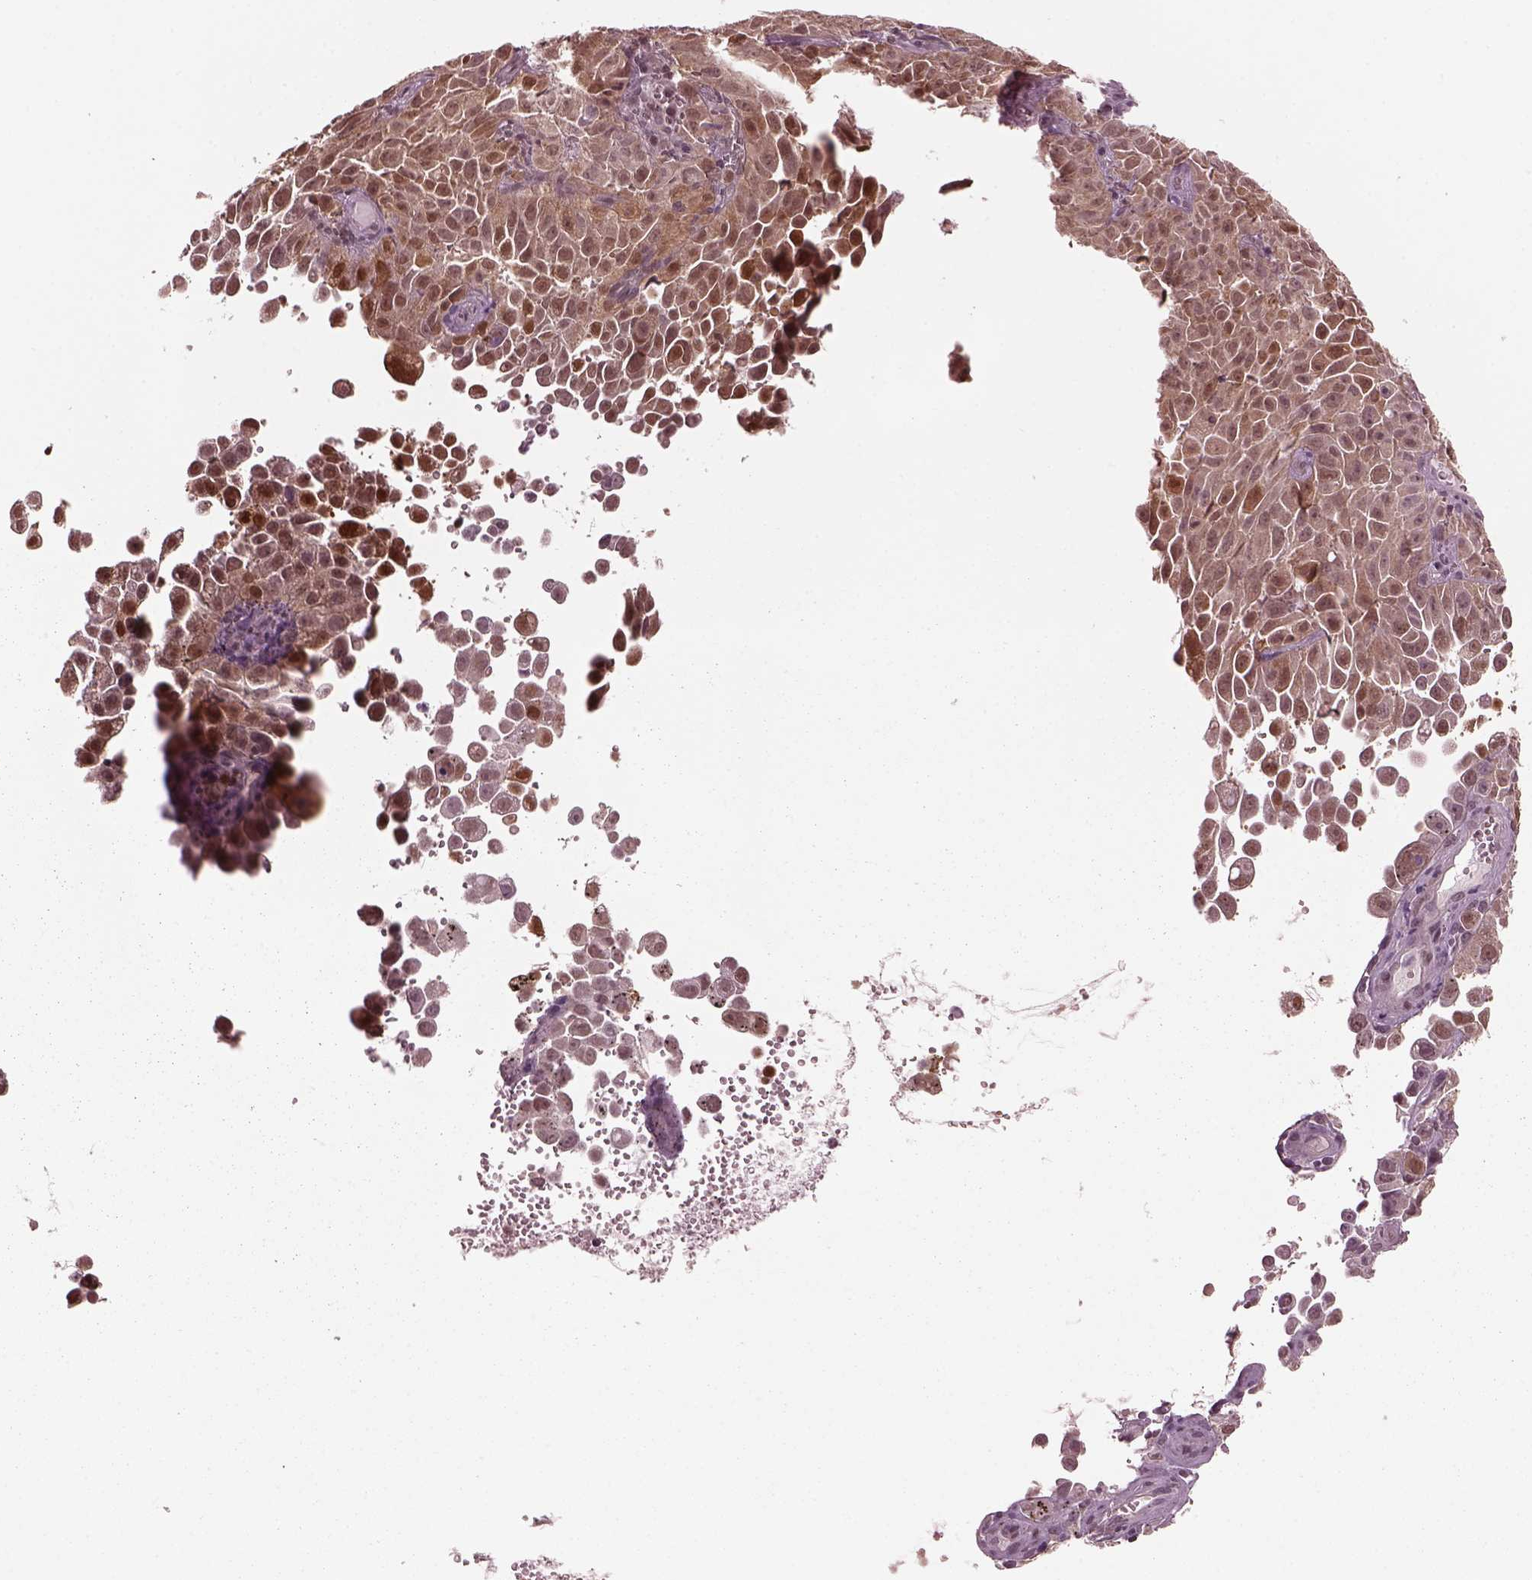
{"staining": {"intensity": "moderate", "quantity": ">75%", "location": "cytoplasmic/membranous,nuclear"}, "tissue": "cervical cancer", "cell_type": "Tumor cells", "image_type": "cancer", "snomed": [{"axis": "morphology", "description": "Squamous cell carcinoma, NOS"}, {"axis": "topography", "description": "Cervix"}], "caption": "Squamous cell carcinoma (cervical) stained with a brown dye reveals moderate cytoplasmic/membranous and nuclear positive positivity in approximately >75% of tumor cells.", "gene": "SRI", "patient": {"sex": "female", "age": 55}}